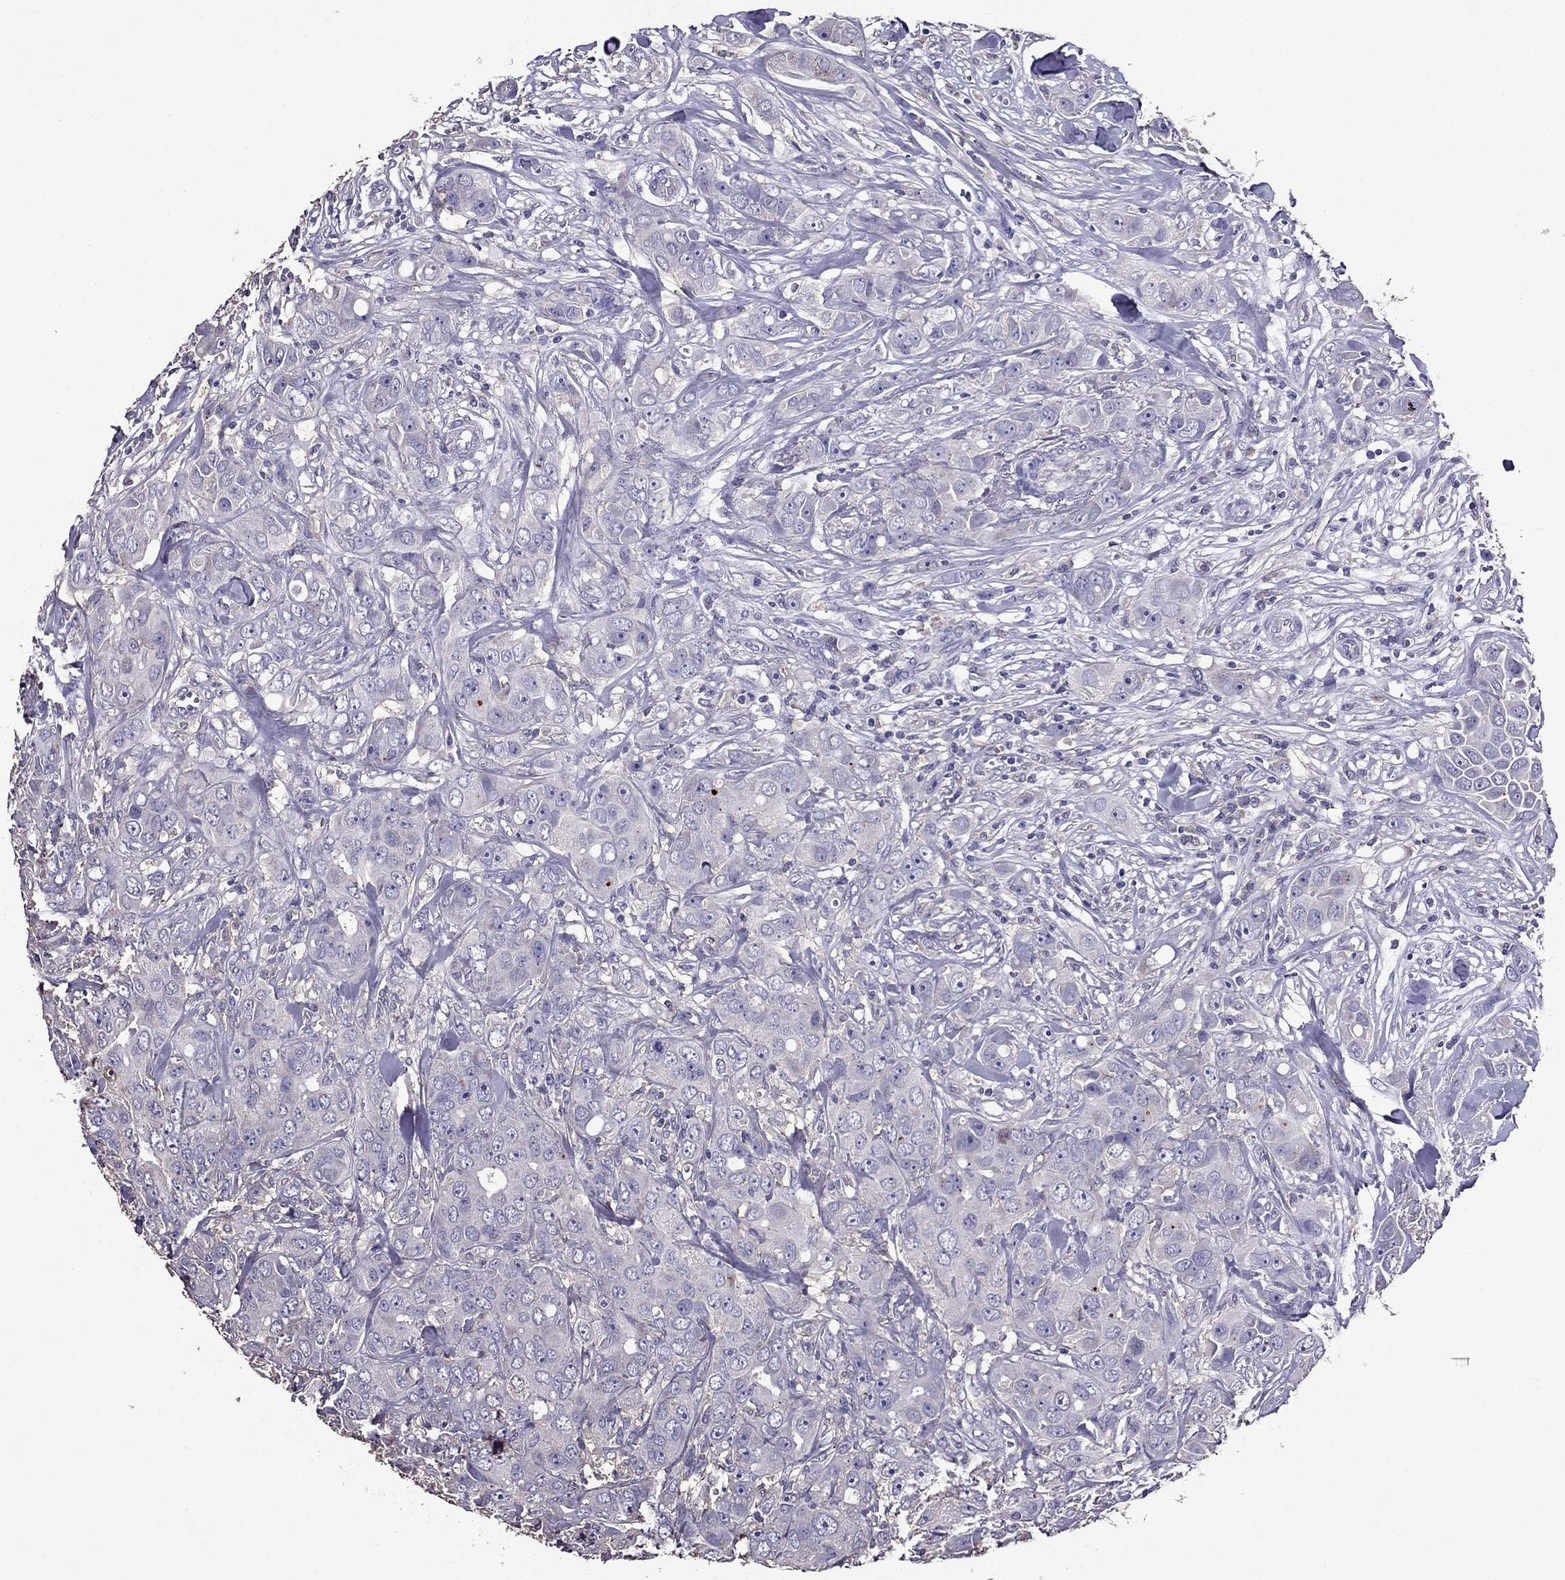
{"staining": {"intensity": "negative", "quantity": "none", "location": "none"}, "tissue": "breast cancer", "cell_type": "Tumor cells", "image_type": "cancer", "snomed": [{"axis": "morphology", "description": "Duct carcinoma"}, {"axis": "topography", "description": "Breast"}], "caption": "Human breast cancer stained for a protein using immunohistochemistry (IHC) demonstrates no staining in tumor cells.", "gene": "NKX3-1", "patient": {"sex": "female", "age": 43}}